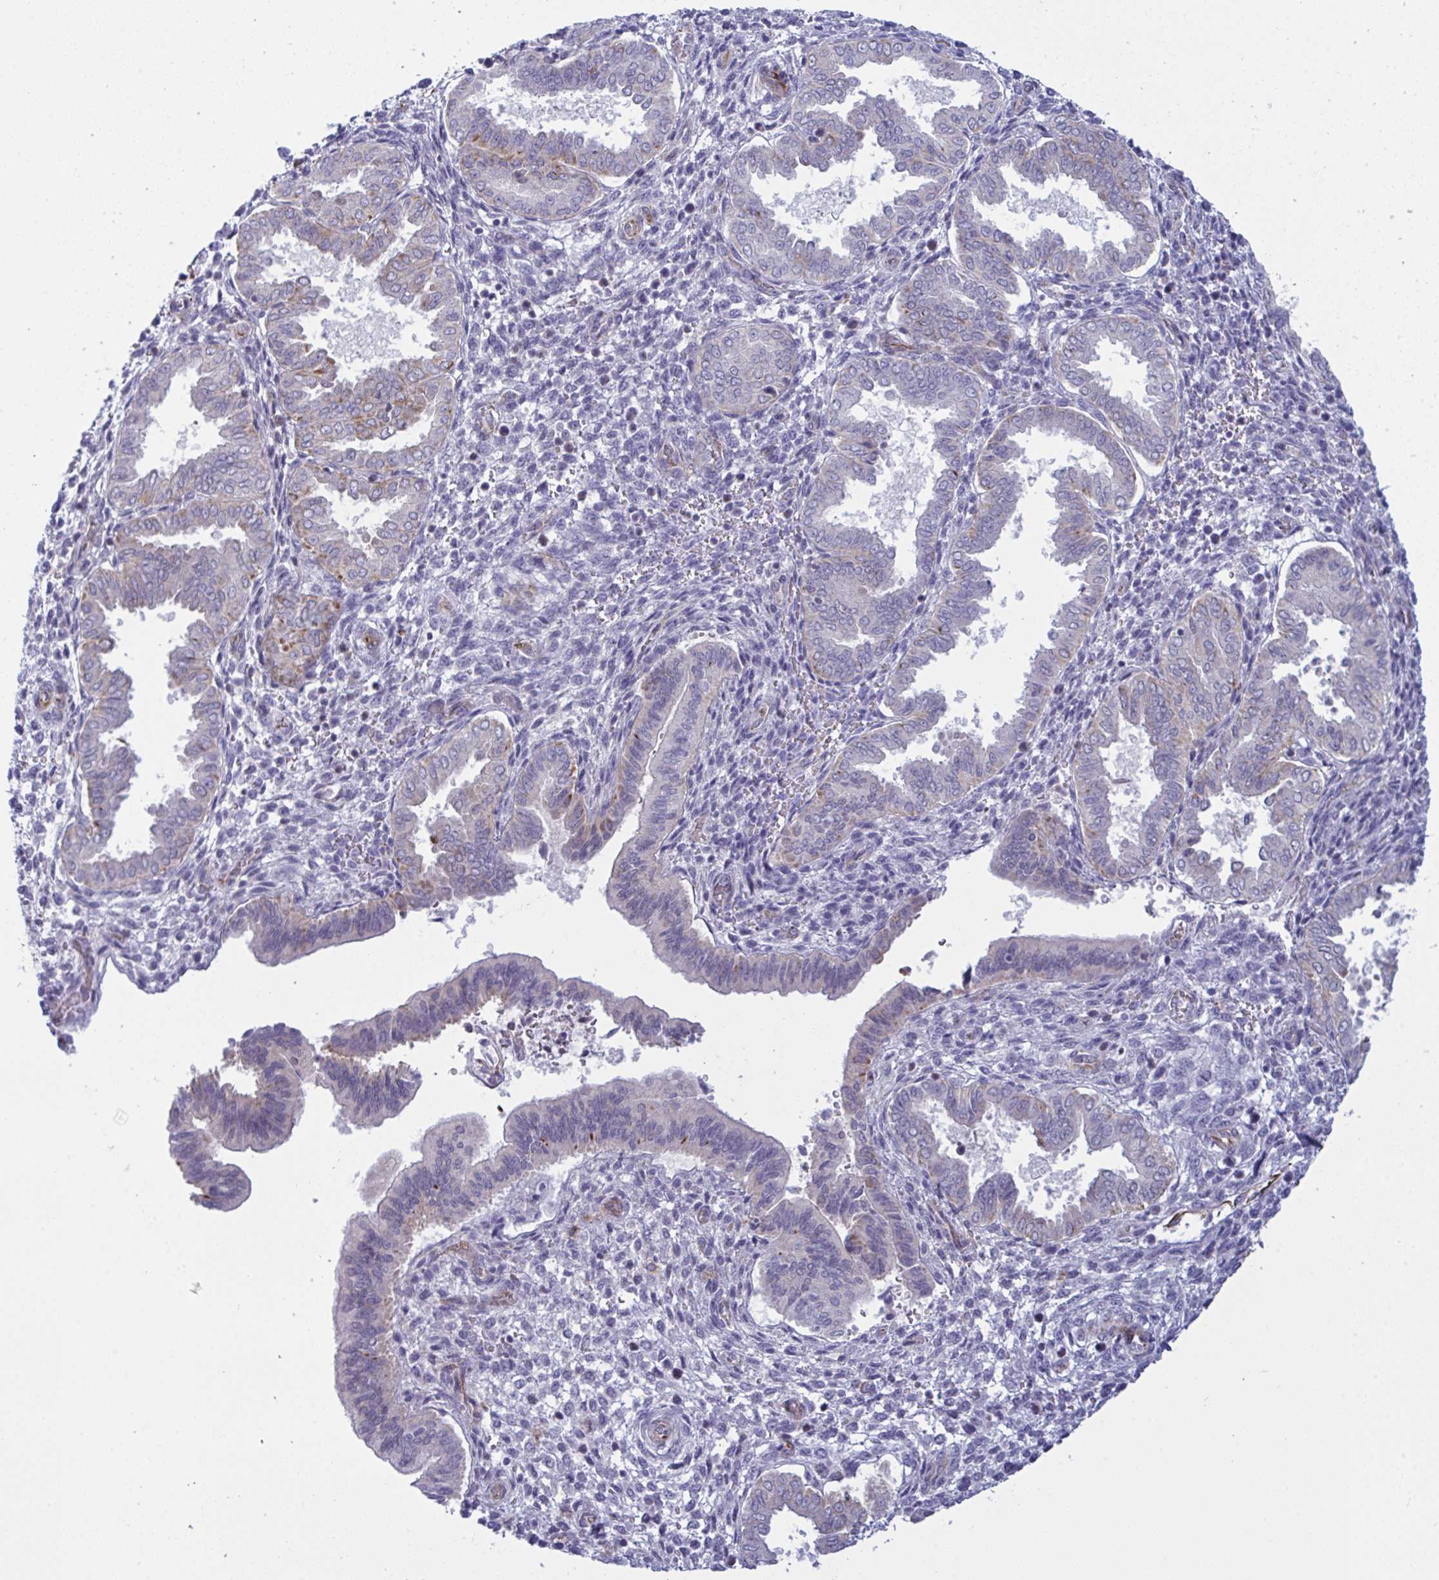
{"staining": {"intensity": "negative", "quantity": "none", "location": "none"}, "tissue": "endometrium", "cell_type": "Cells in endometrial stroma", "image_type": "normal", "snomed": [{"axis": "morphology", "description": "Normal tissue, NOS"}, {"axis": "topography", "description": "Endometrium"}], "caption": "Immunohistochemistry histopathology image of unremarkable endometrium stained for a protein (brown), which displays no positivity in cells in endometrial stroma. (Brightfield microscopy of DAB IHC at high magnification).", "gene": "DCBLD1", "patient": {"sex": "female", "age": 24}}